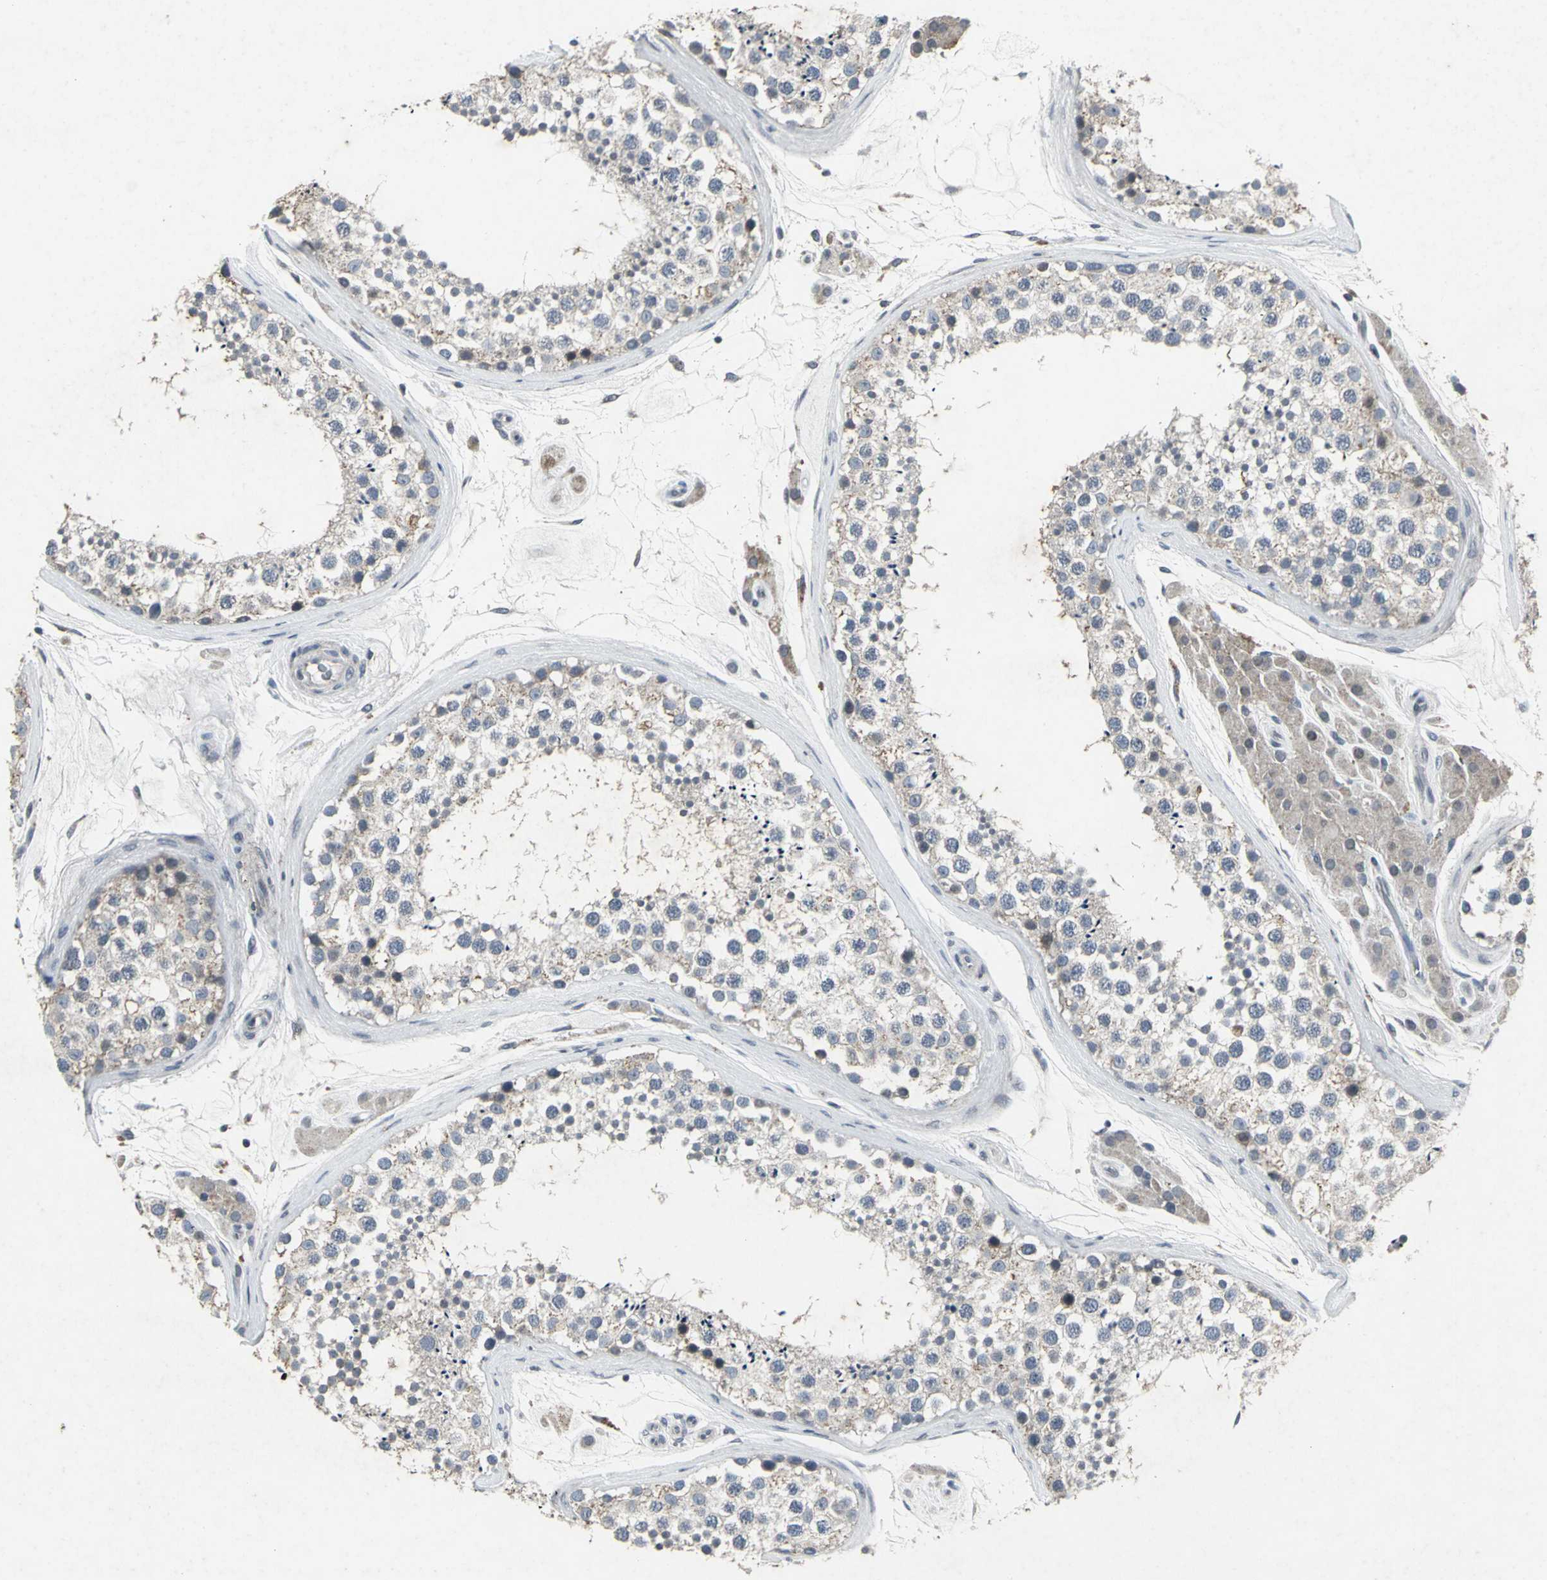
{"staining": {"intensity": "weak", "quantity": "25%-75%", "location": "cytoplasmic/membranous"}, "tissue": "testis", "cell_type": "Cells in seminiferous ducts", "image_type": "normal", "snomed": [{"axis": "morphology", "description": "Normal tissue, NOS"}, {"axis": "topography", "description": "Testis"}], "caption": "Testis stained for a protein exhibits weak cytoplasmic/membranous positivity in cells in seminiferous ducts. The staining is performed using DAB brown chromogen to label protein expression. The nuclei are counter-stained blue using hematoxylin.", "gene": "BMP4", "patient": {"sex": "male", "age": 46}}